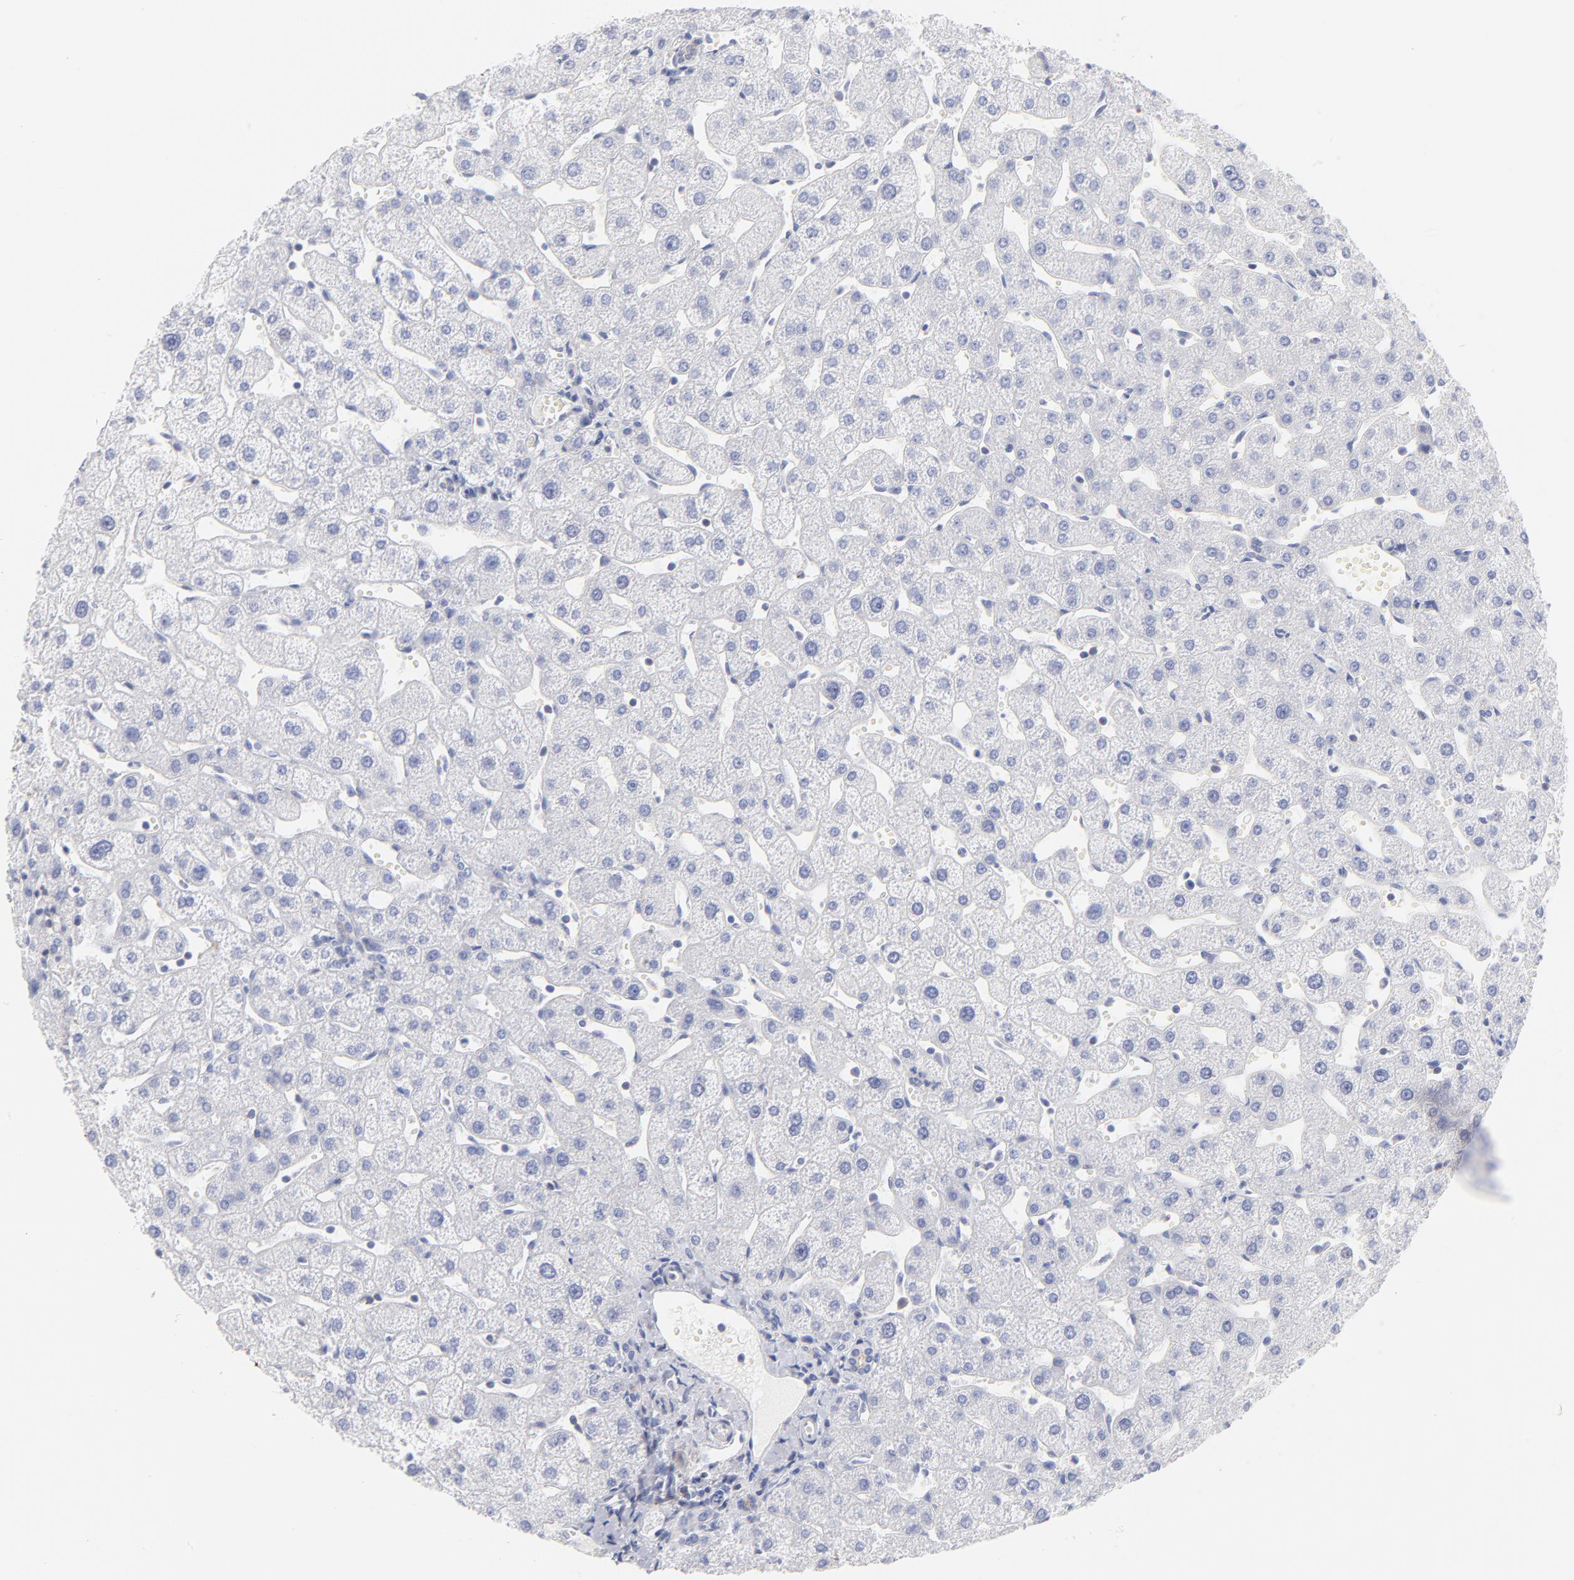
{"staining": {"intensity": "weak", "quantity": ">75%", "location": "cytoplasmic/membranous"}, "tissue": "liver", "cell_type": "Cholangiocytes", "image_type": "normal", "snomed": [{"axis": "morphology", "description": "Normal tissue, NOS"}, {"axis": "topography", "description": "Liver"}], "caption": "Brown immunohistochemical staining in benign human liver reveals weak cytoplasmic/membranous positivity in about >75% of cholangiocytes. (Stains: DAB in brown, nuclei in blue, Microscopy: brightfield microscopy at high magnification).", "gene": "ACTA2", "patient": {"sex": "male", "age": 67}}